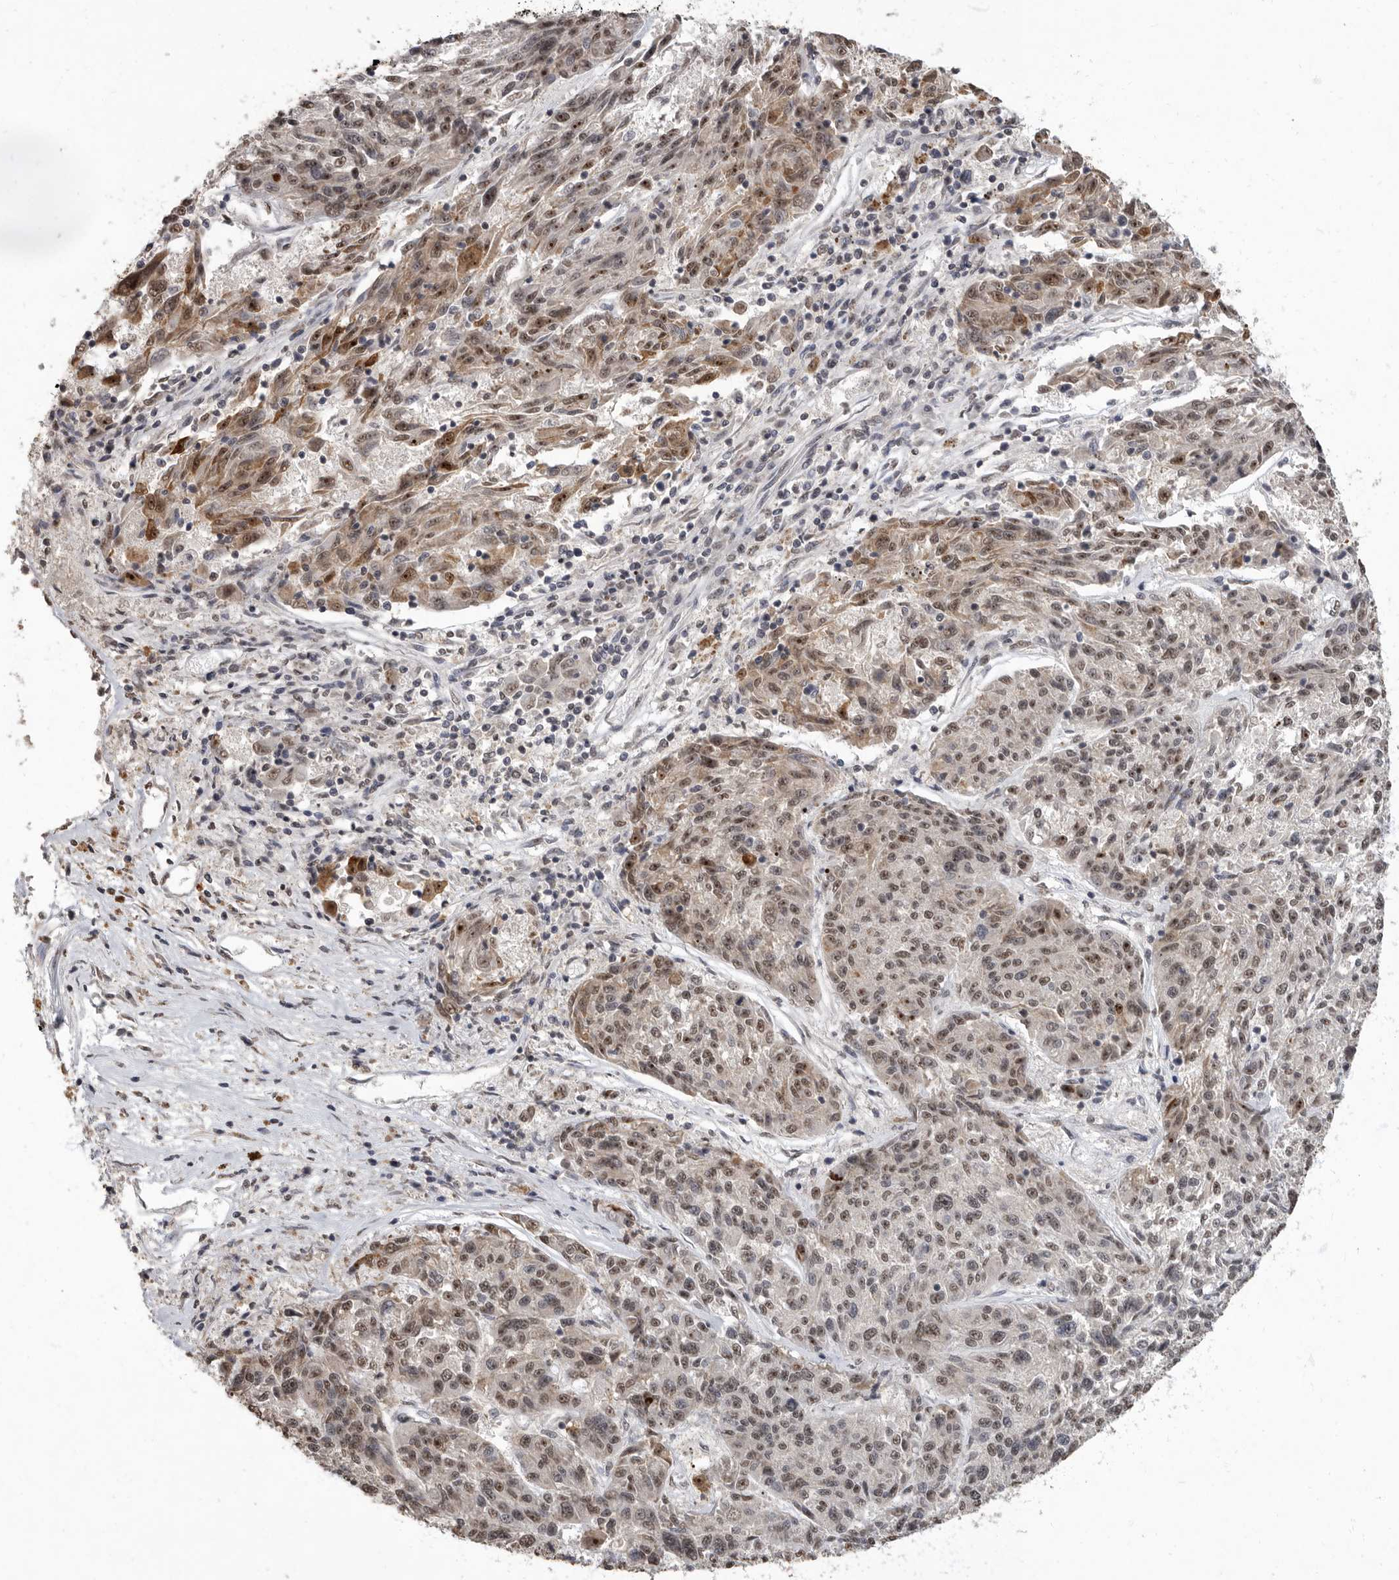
{"staining": {"intensity": "weak", "quantity": ">75%", "location": "cytoplasmic/membranous,nuclear"}, "tissue": "melanoma", "cell_type": "Tumor cells", "image_type": "cancer", "snomed": [{"axis": "morphology", "description": "Malignant melanoma, NOS"}, {"axis": "topography", "description": "Skin"}], "caption": "A histopathology image showing weak cytoplasmic/membranous and nuclear positivity in about >75% of tumor cells in melanoma, as visualized by brown immunohistochemical staining.", "gene": "NBL1", "patient": {"sex": "male", "age": 53}}